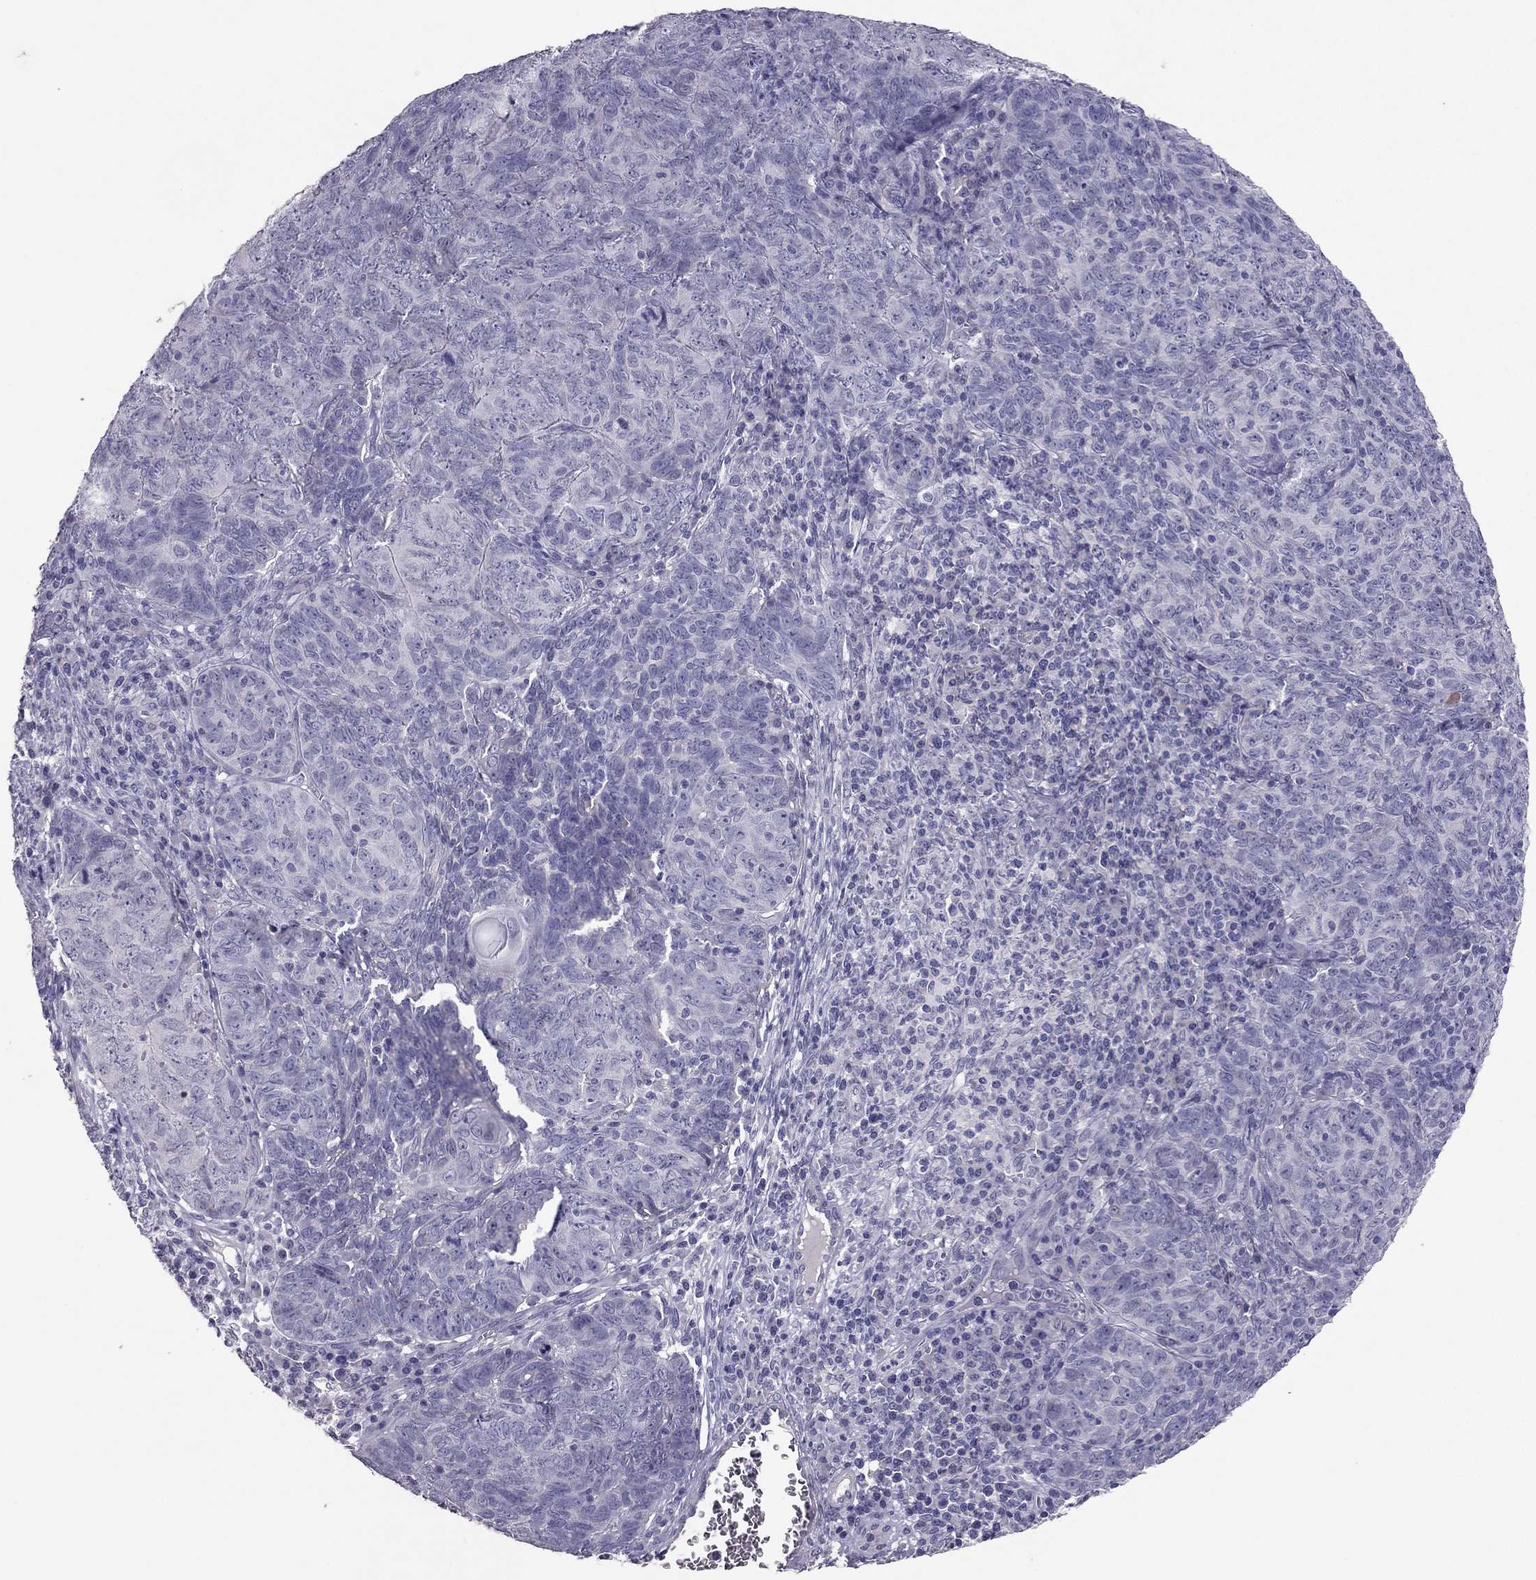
{"staining": {"intensity": "negative", "quantity": "none", "location": "none"}, "tissue": "skin cancer", "cell_type": "Tumor cells", "image_type": "cancer", "snomed": [{"axis": "morphology", "description": "Squamous cell carcinoma, NOS"}, {"axis": "topography", "description": "Skin"}, {"axis": "topography", "description": "Anal"}], "caption": "Tumor cells are negative for brown protein staining in skin squamous cell carcinoma.", "gene": "RHO", "patient": {"sex": "female", "age": 51}}